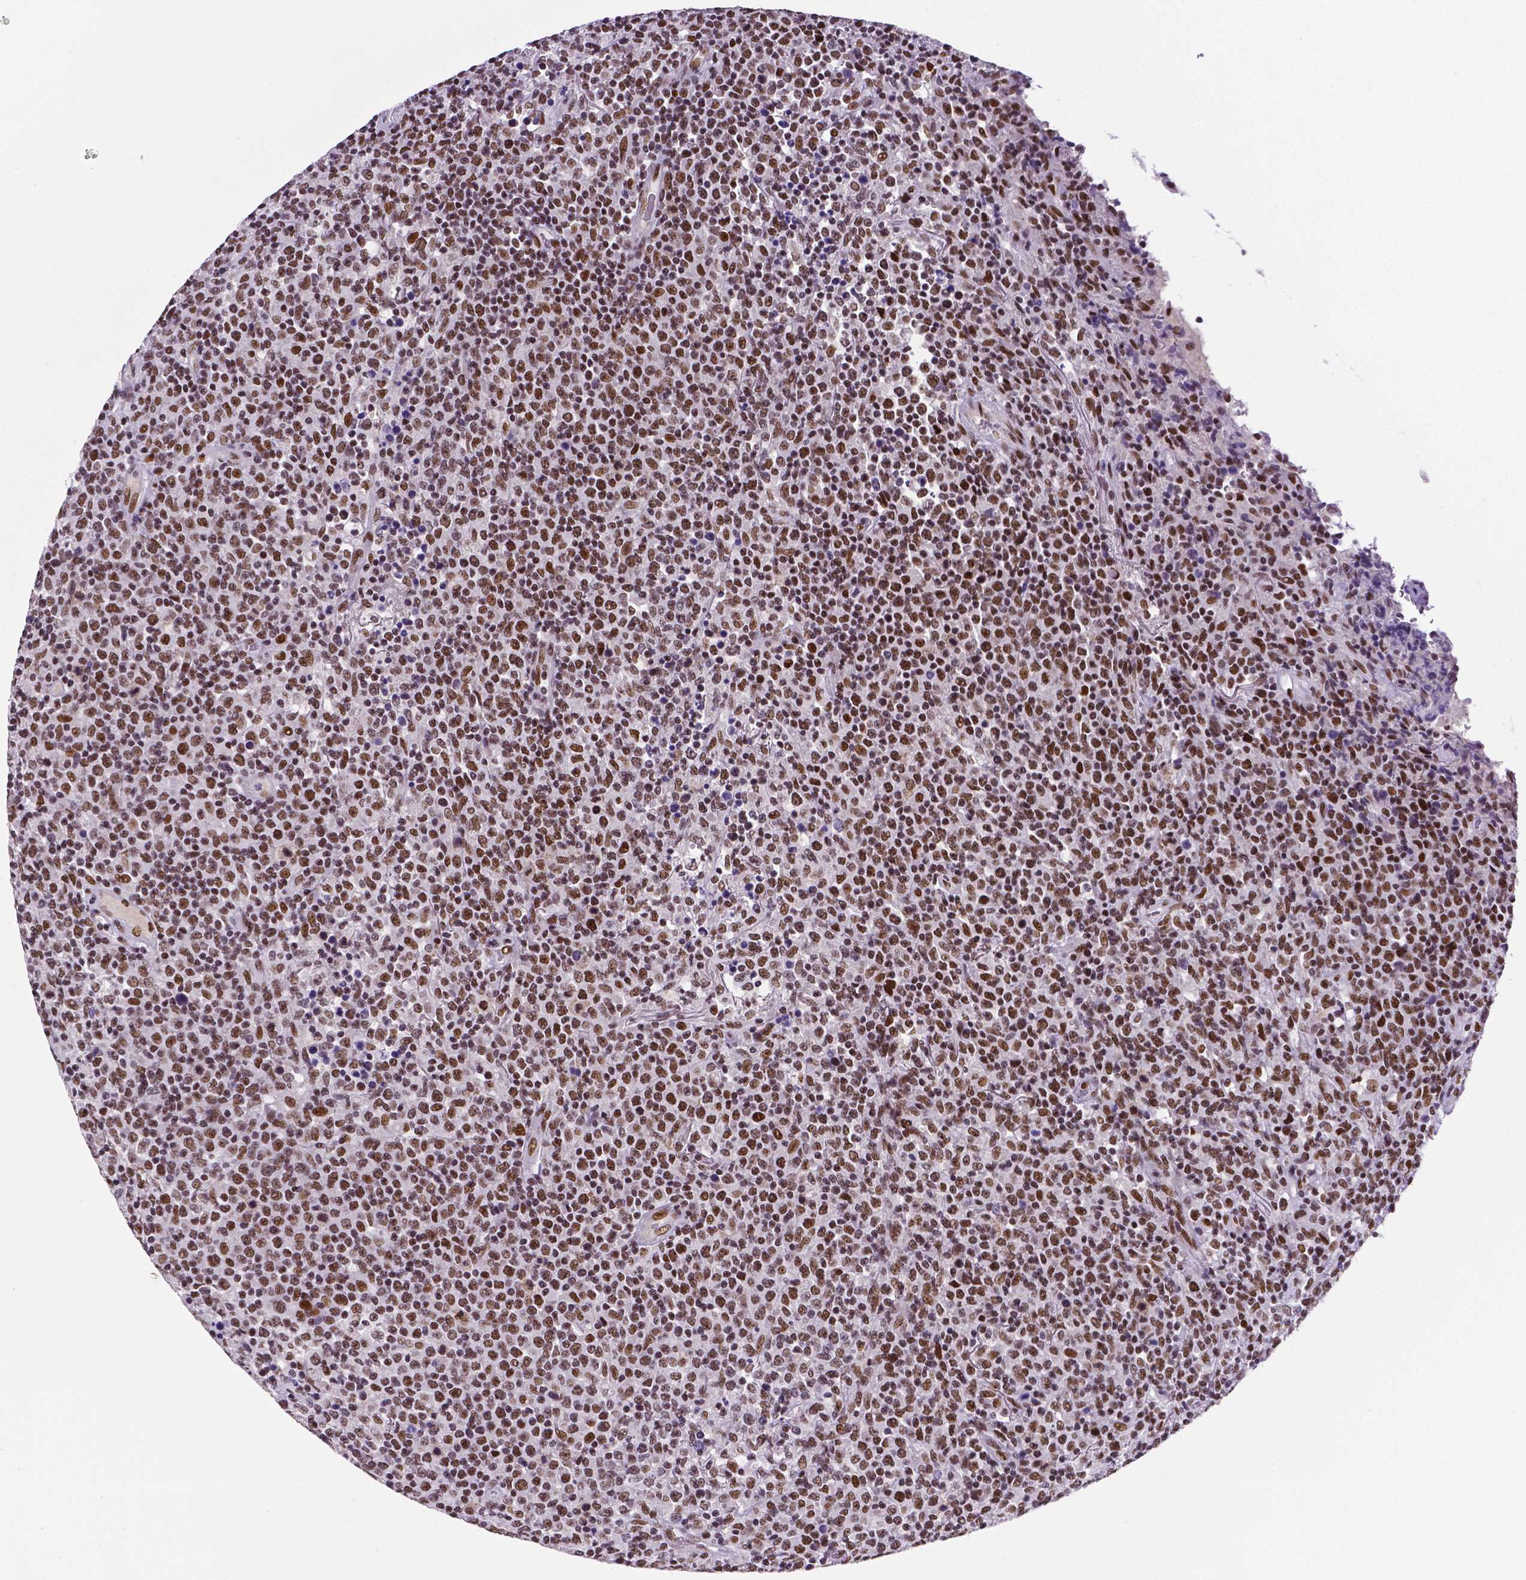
{"staining": {"intensity": "moderate", "quantity": ">75%", "location": "nuclear"}, "tissue": "lymphoma", "cell_type": "Tumor cells", "image_type": "cancer", "snomed": [{"axis": "morphology", "description": "Malignant lymphoma, non-Hodgkin's type, High grade"}, {"axis": "topography", "description": "Lung"}], "caption": "Protein staining displays moderate nuclear positivity in approximately >75% of tumor cells in lymphoma. Nuclei are stained in blue.", "gene": "REST", "patient": {"sex": "male", "age": 79}}